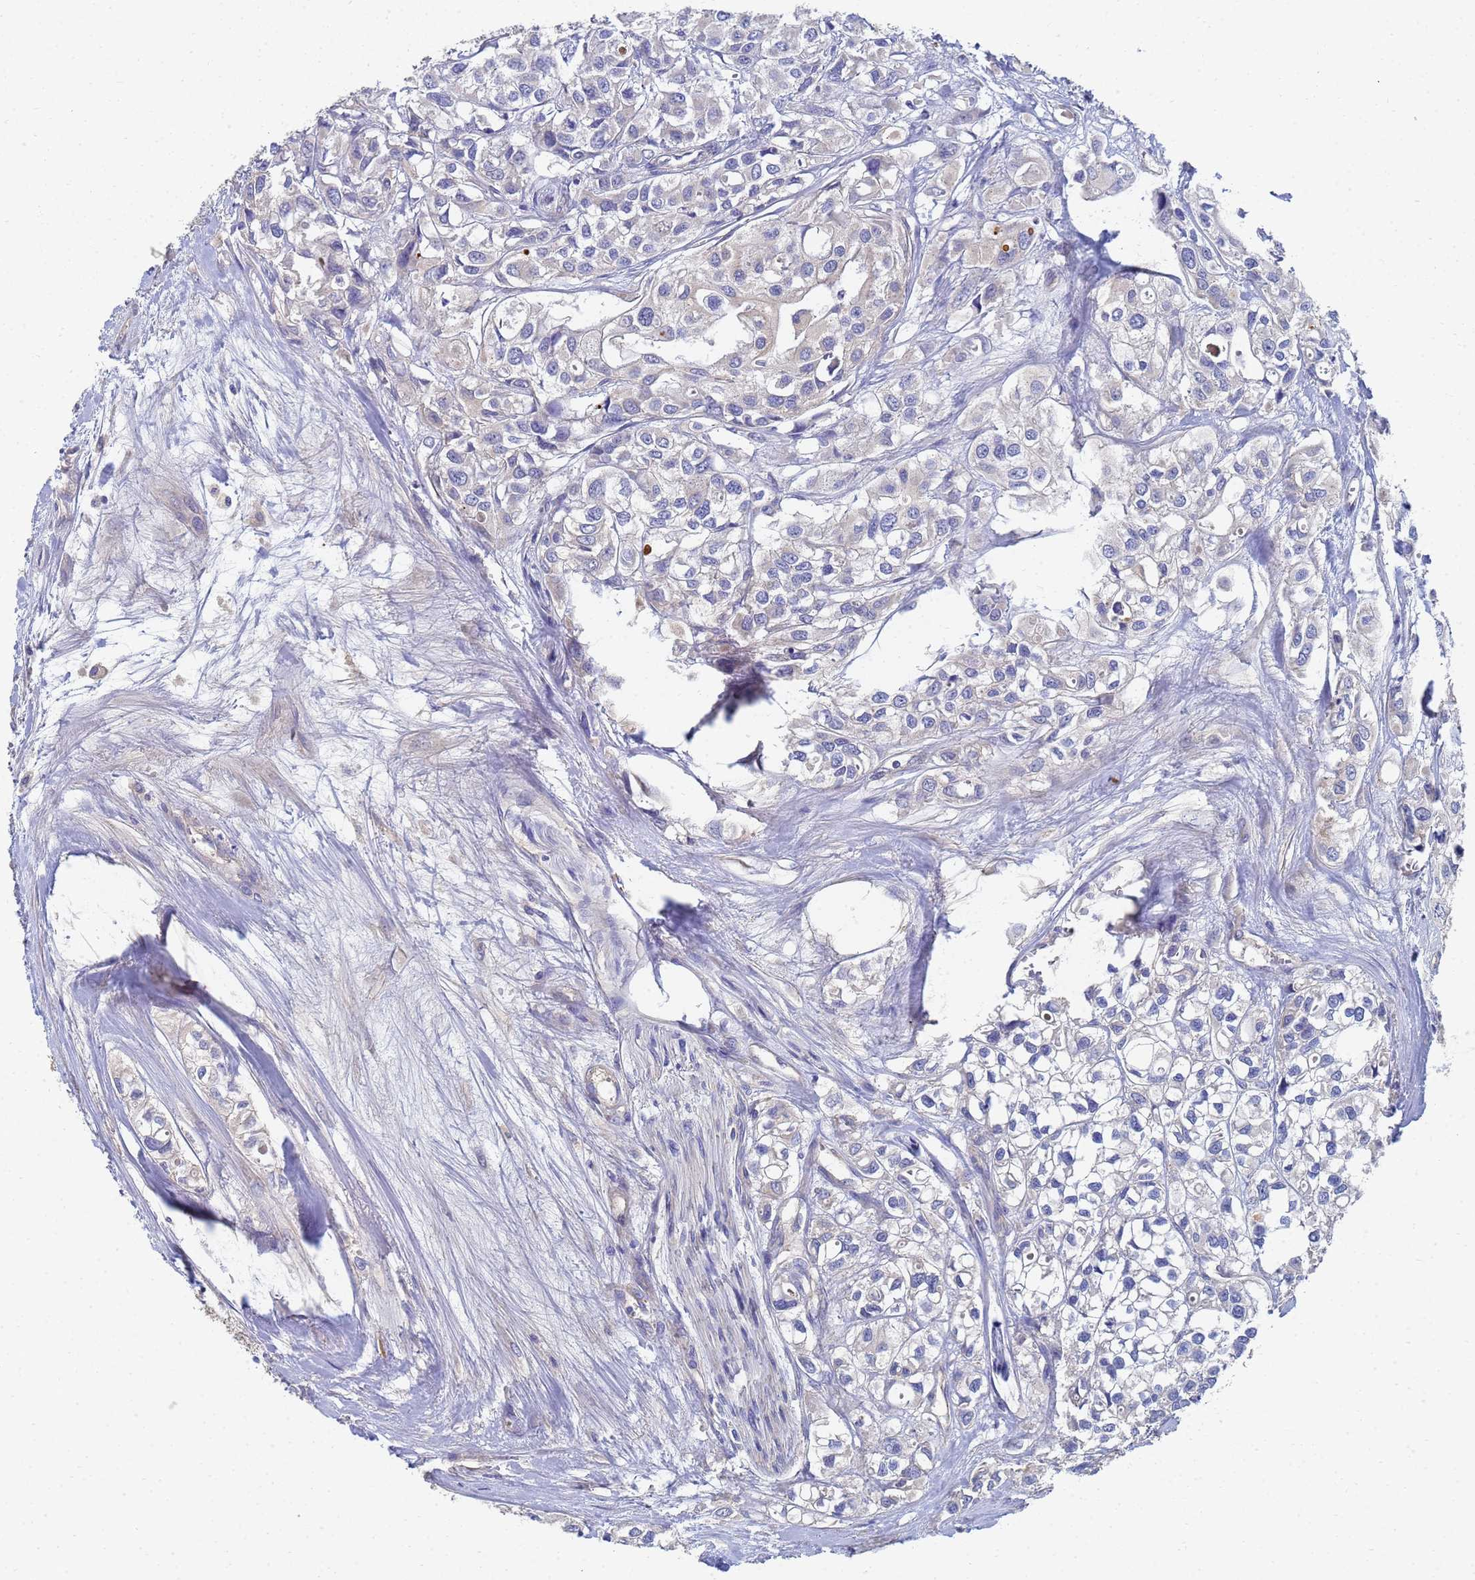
{"staining": {"intensity": "negative", "quantity": "none", "location": "none"}, "tissue": "urothelial cancer", "cell_type": "Tumor cells", "image_type": "cancer", "snomed": [{"axis": "morphology", "description": "Urothelial carcinoma, High grade"}, {"axis": "topography", "description": "Urinary bladder"}], "caption": "Protein analysis of urothelial carcinoma (high-grade) exhibits no significant staining in tumor cells.", "gene": "LBX2", "patient": {"sex": "male", "age": 67}}